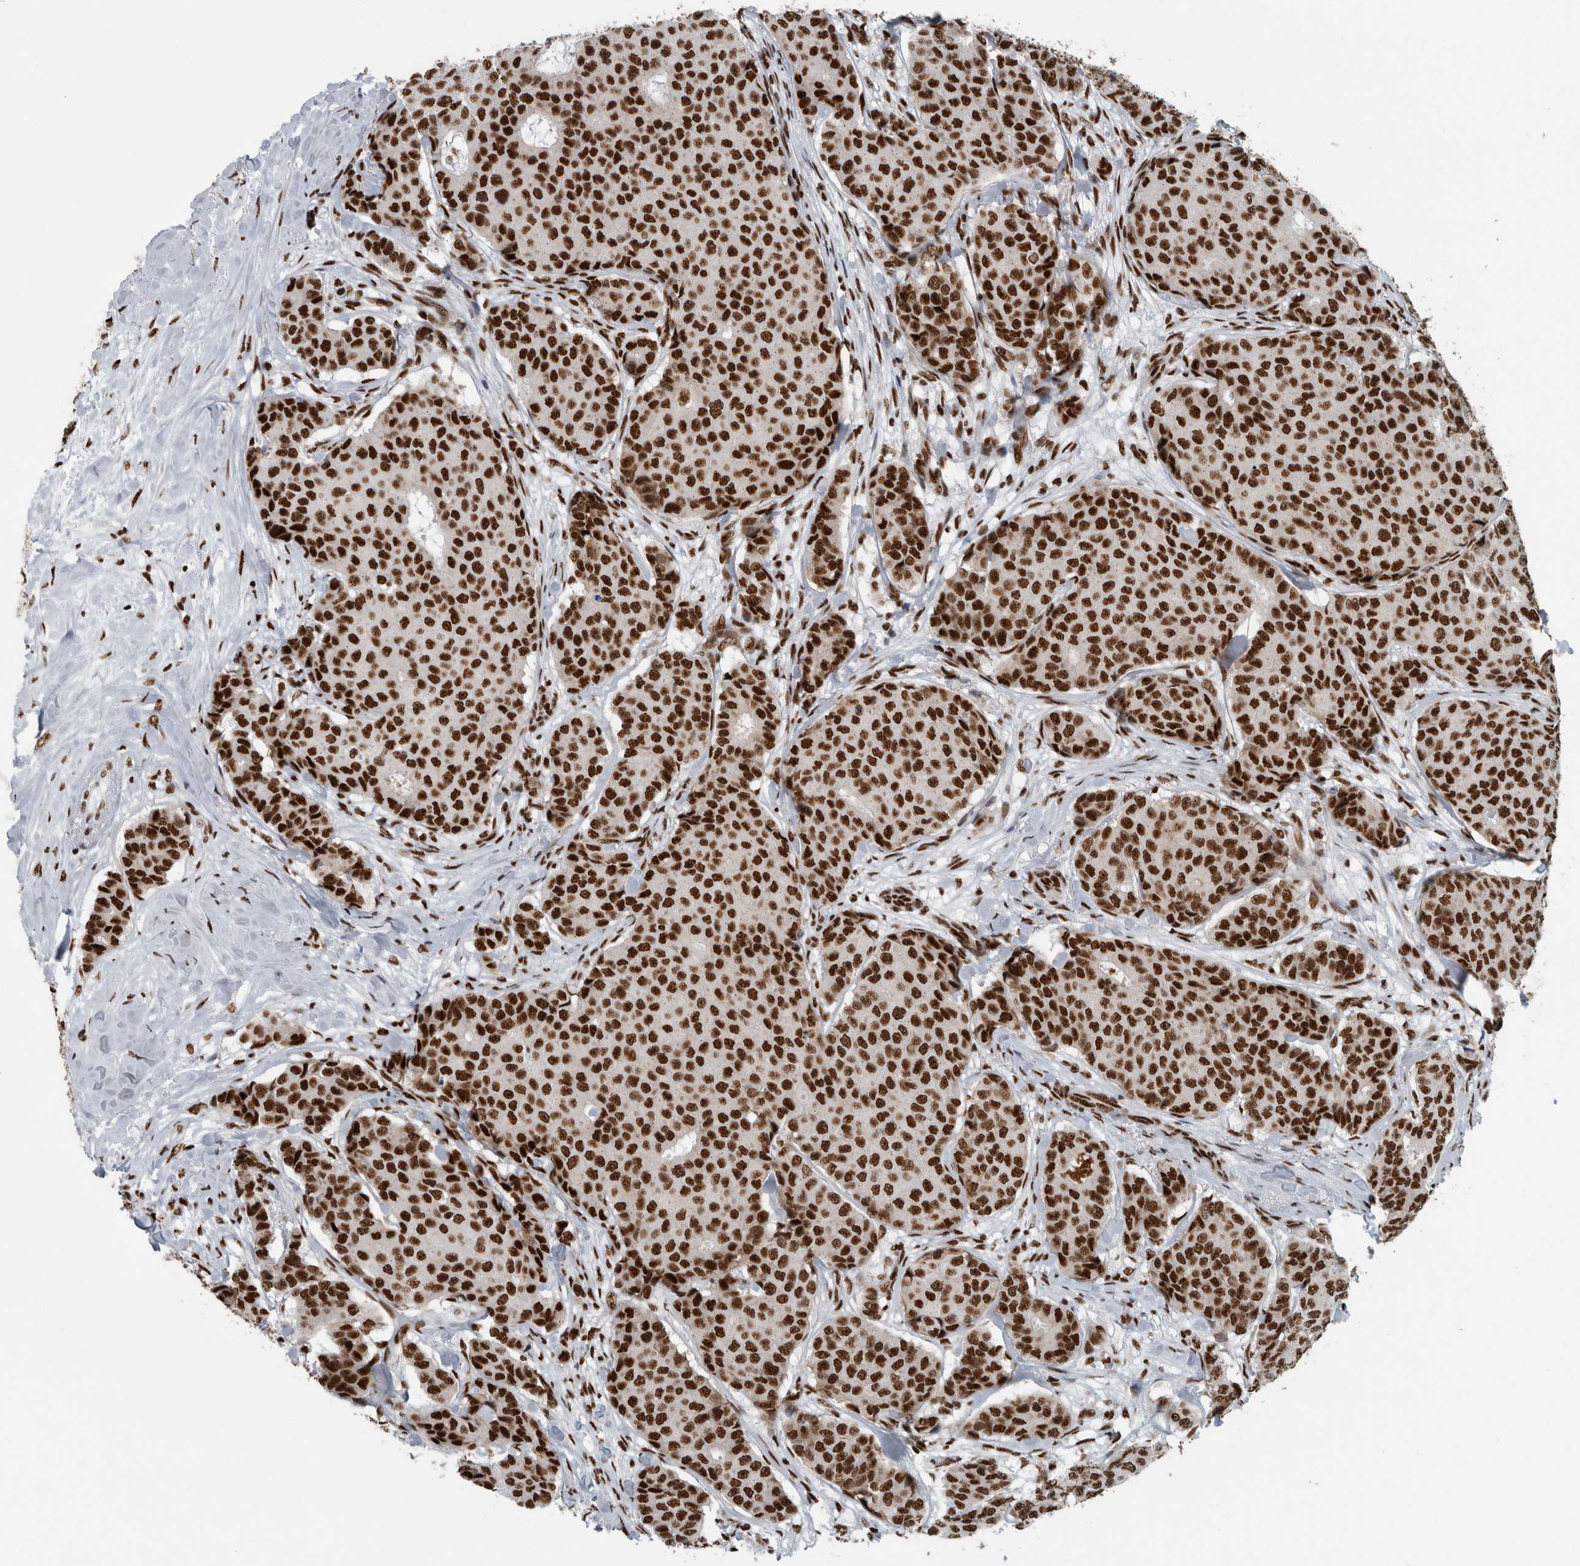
{"staining": {"intensity": "strong", "quantity": ">75%", "location": "nuclear"}, "tissue": "breast cancer", "cell_type": "Tumor cells", "image_type": "cancer", "snomed": [{"axis": "morphology", "description": "Duct carcinoma"}, {"axis": "topography", "description": "Breast"}], "caption": "DAB (3,3'-diaminobenzidine) immunohistochemical staining of human breast cancer (infiltrating ductal carcinoma) demonstrates strong nuclear protein staining in about >75% of tumor cells.", "gene": "DNMT3A", "patient": {"sex": "female", "age": 75}}